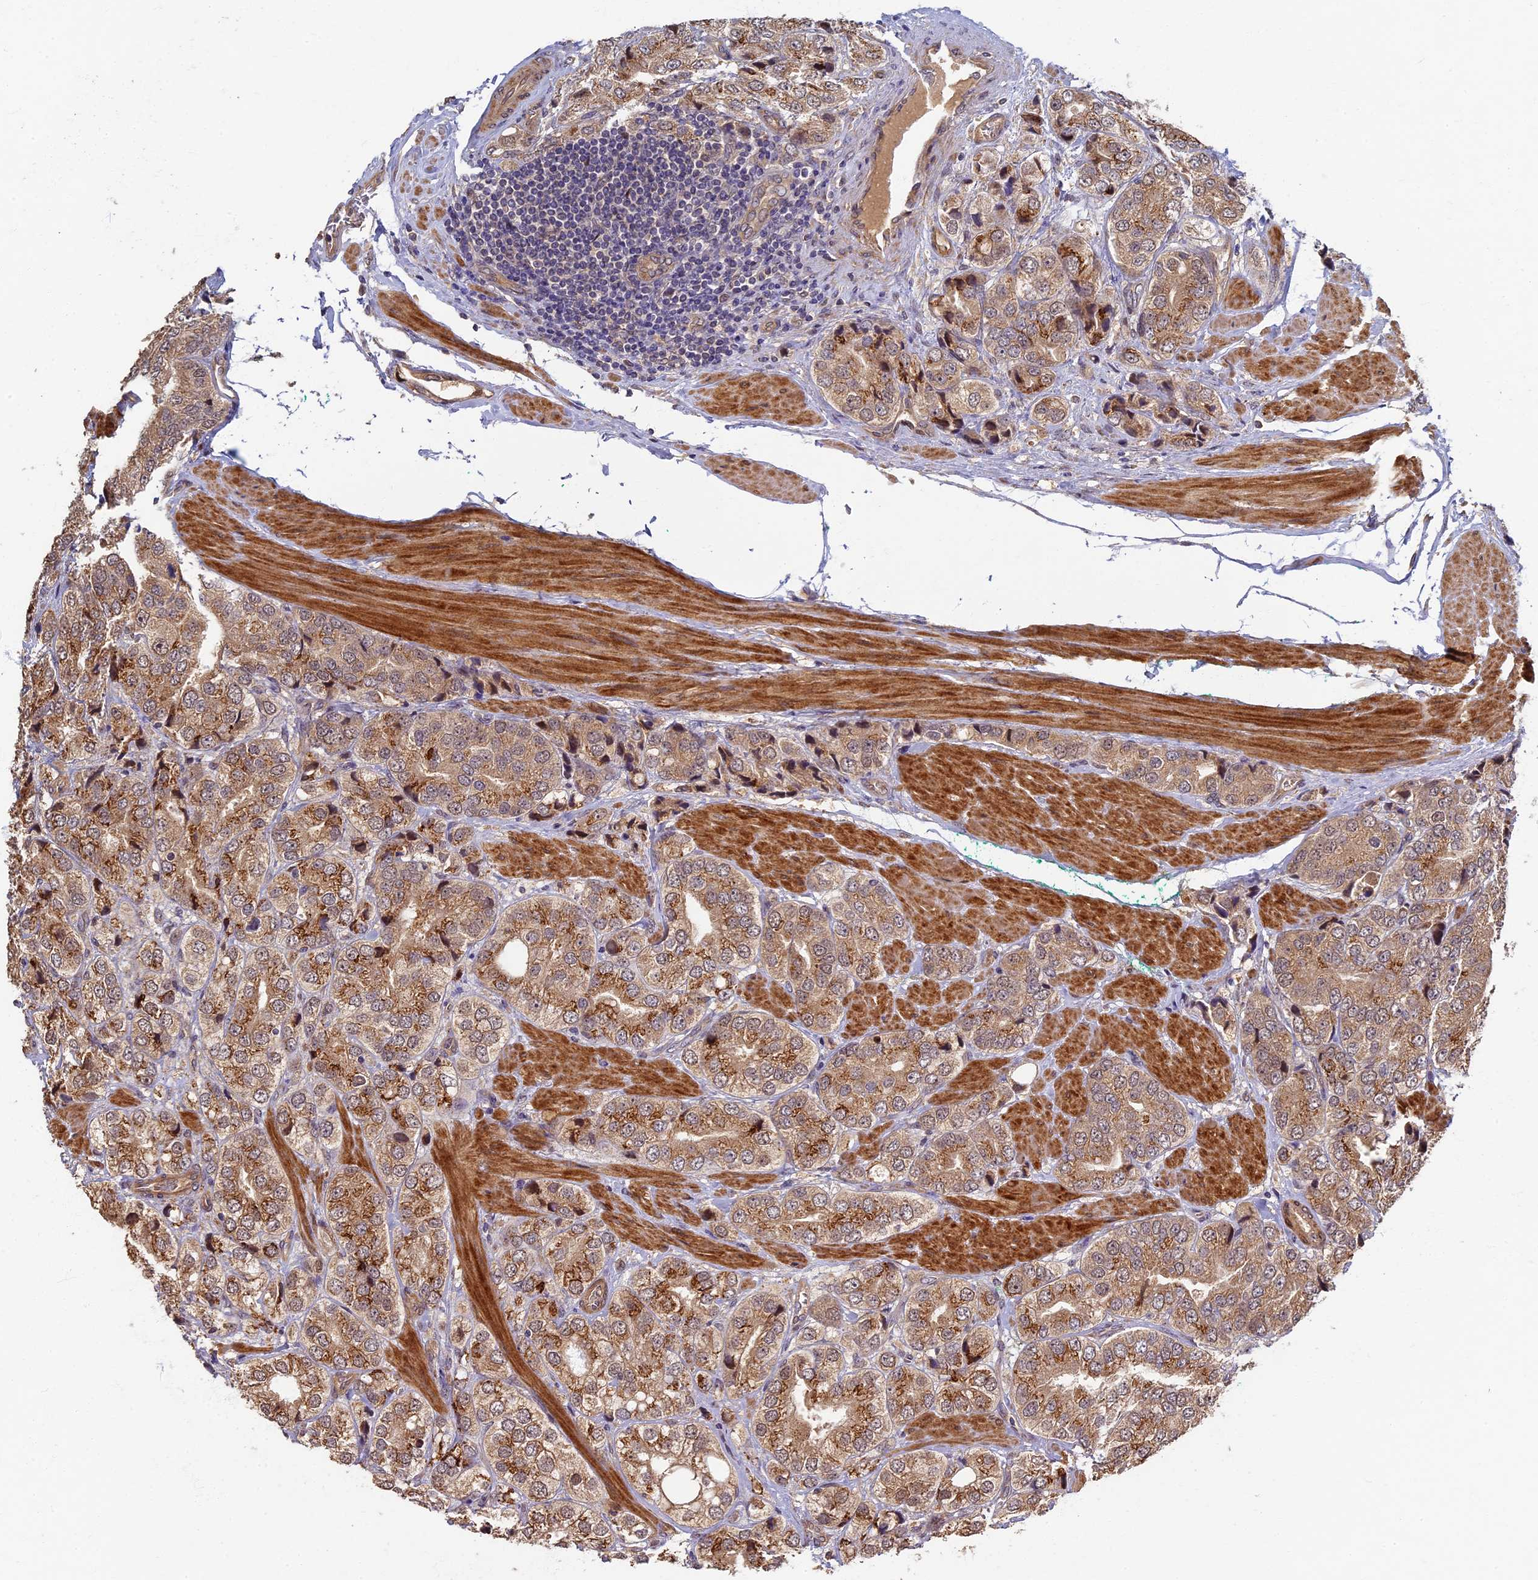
{"staining": {"intensity": "moderate", "quantity": ">75%", "location": "cytoplasmic/membranous"}, "tissue": "prostate cancer", "cell_type": "Tumor cells", "image_type": "cancer", "snomed": [{"axis": "morphology", "description": "Adenocarcinoma, High grade"}, {"axis": "topography", "description": "Prostate"}], "caption": "Prostate cancer (high-grade adenocarcinoma) was stained to show a protein in brown. There is medium levels of moderate cytoplasmic/membranous positivity in about >75% of tumor cells.", "gene": "RSPH3", "patient": {"sex": "male", "age": 50}}